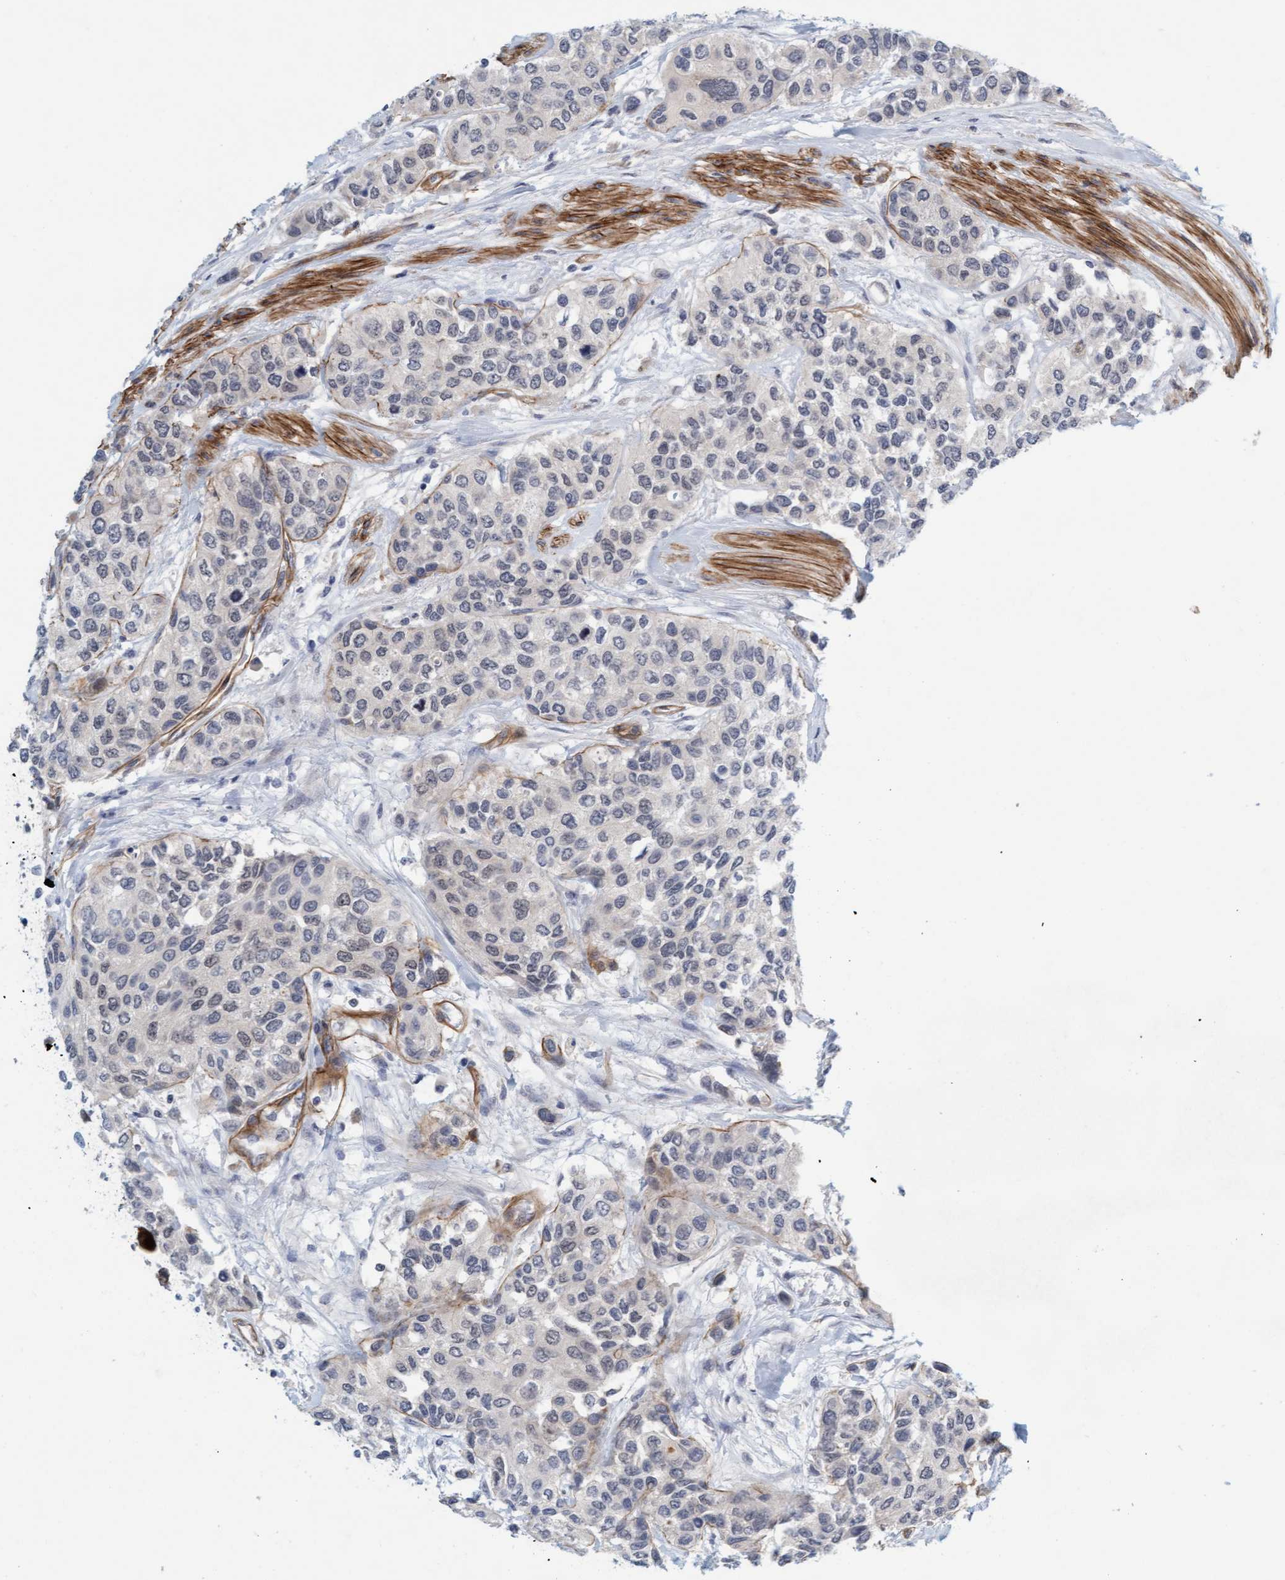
{"staining": {"intensity": "negative", "quantity": "none", "location": "none"}, "tissue": "urothelial cancer", "cell_type": "Tumor cells", "image_type": "cancer", "snomed": [{"axis": "morphology", "description": "Urothelial carcinoma, High grade"}, {"axis": "topography", "description": "Urinary bladder"}], "caption": "Photomicrograph shows no significant protein expression in tumor cells of high-grade urothelial carcinoma. (DAB (3,3'-diaminobenzidine) immunohistochemistry, high magnification).", "gene": "TSTD2", "patient": {"sex": "female", "age": 56}}